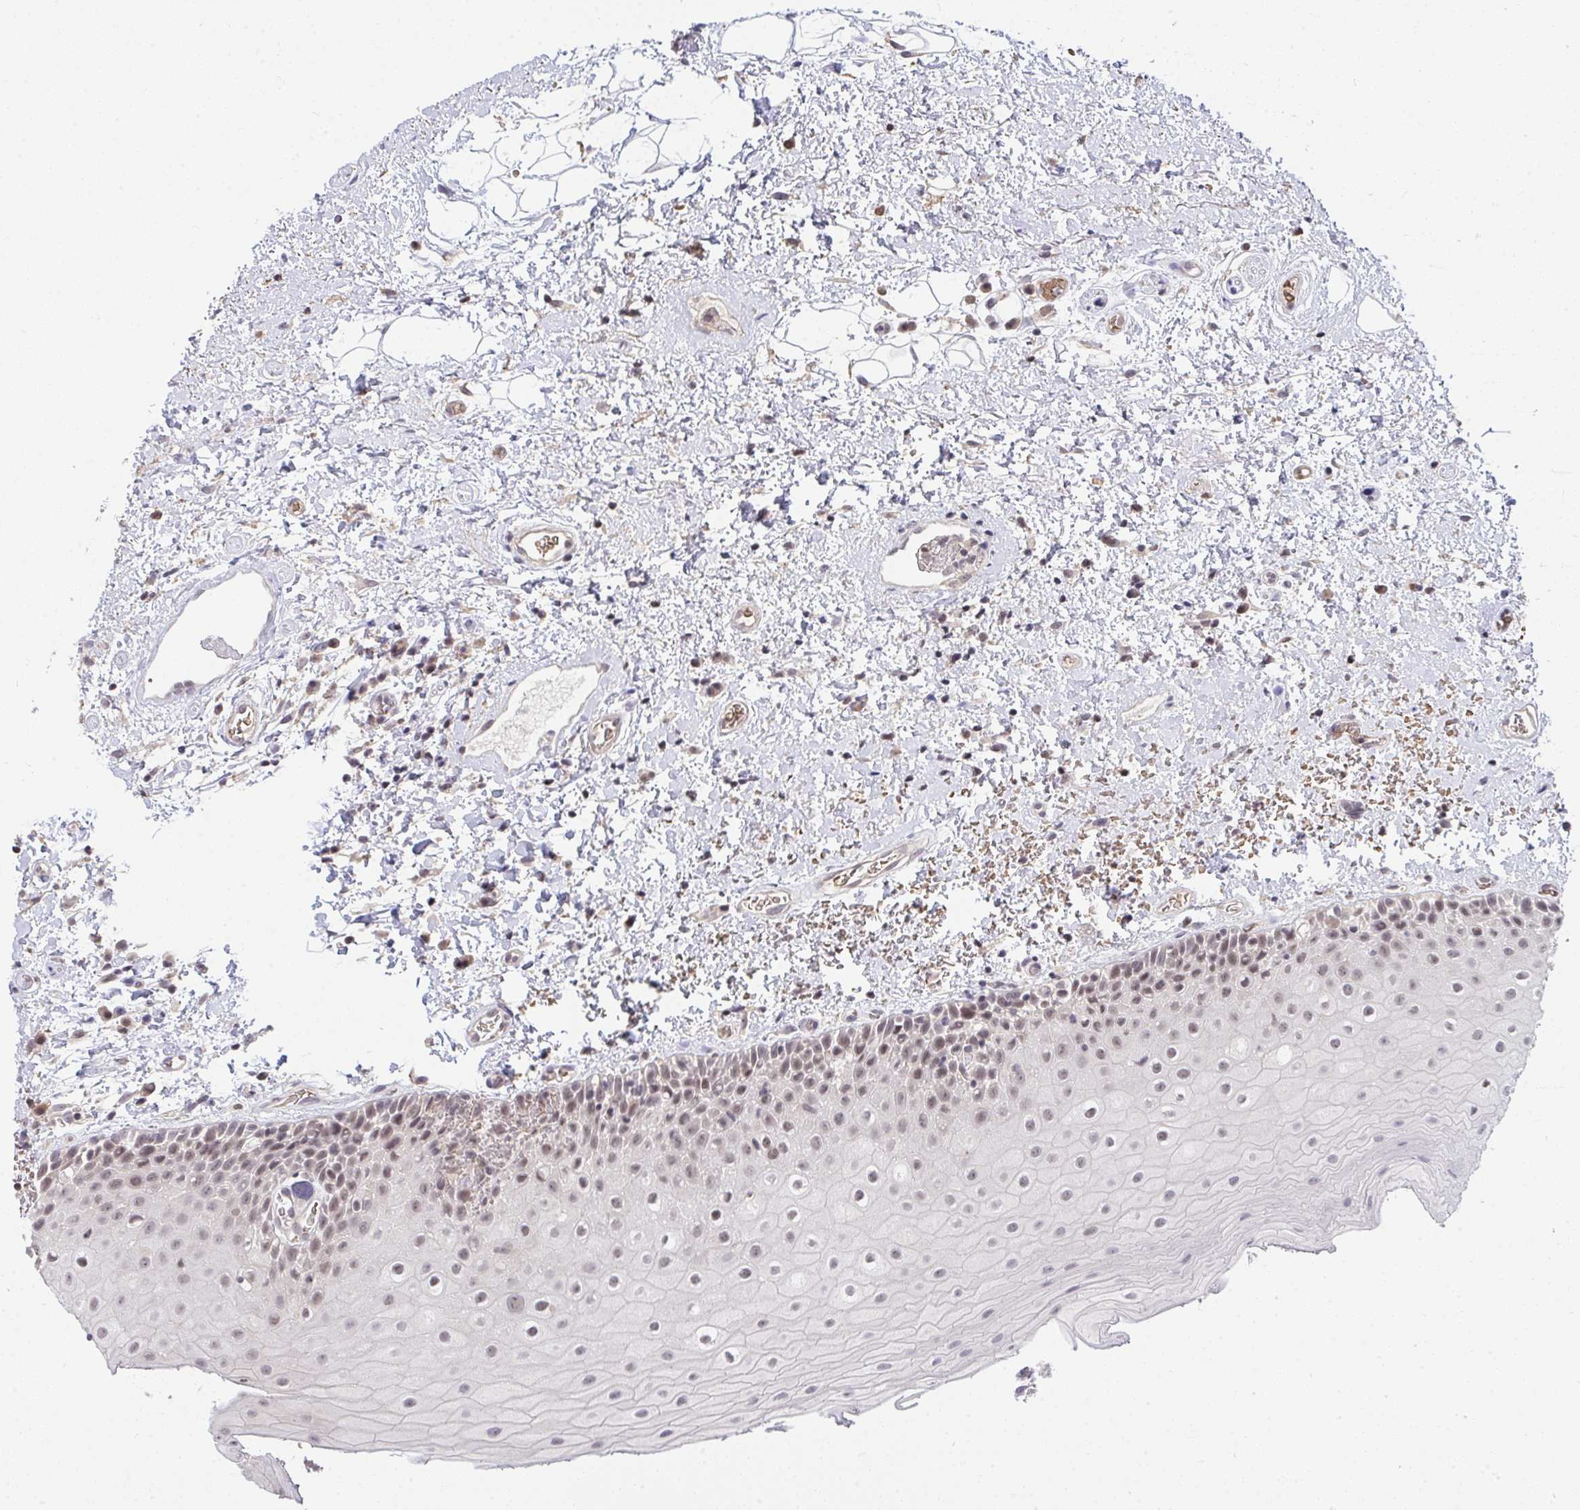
{"staining": {"intensity": "weak", "quantity": "25%-75%", "location": "nuclear"}, "tissue": "oral mucosa", "cell_type": "Squamous epithelial cells", "image_type": "normal", "snomed": [{"axis": "morphology", "description": "Normal tissue, NOS"}, {"axis": "topography", "description": "Oral tissue"}], "caption": "Benign oral mucosa shows weak nuclear positivity in about 25%-75% of squamous epithelial cells, visualized by immunohistochemistry.", "gene": "SAP30", "patient": {"sex": "female", "age": 82}}